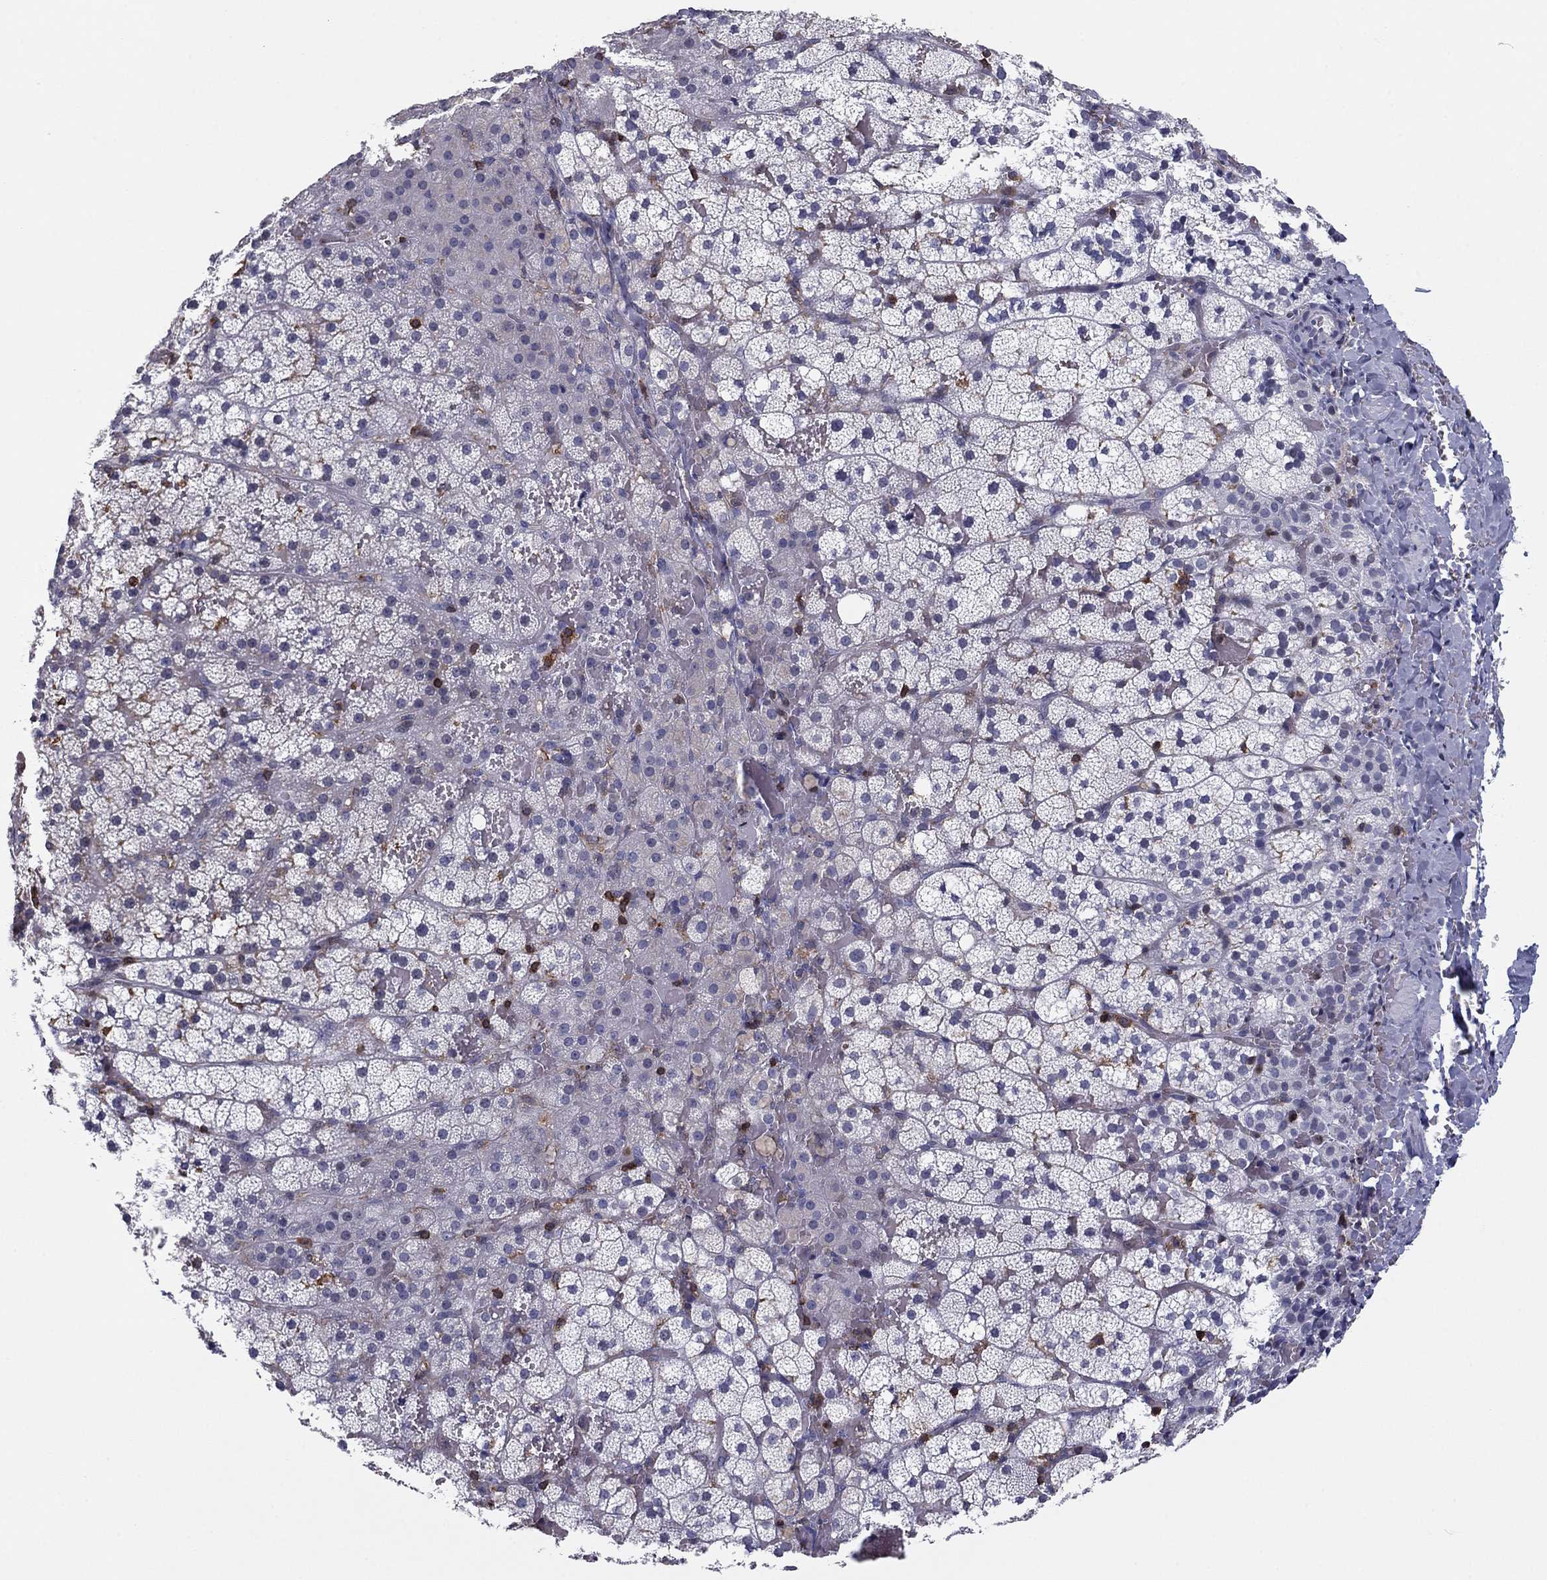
{"staining": {"intensity": "negative", "quantity": "none", "location": "none"}, "tissue": "adrenal gland", "cell_type": "Glandular cells", "image_type": "normal", "snomed": [{"axis": "morphology", "description": "Normal tissue, NOS"}, {"axis": "topography", "description": "Adrenal gland"}], "caption": "This is a histopathology image of immunohistochemistry staining of normal adrenal gland, which shows no expression in glandular cells. The staining was performed using DAB to visualize the protein expression in brown, while the nuclei were stained in blue with hematoxylin (Magnification: 20x).", "gene": "ARHGAP27", "patient": {"sex": "male", "age": 53}}